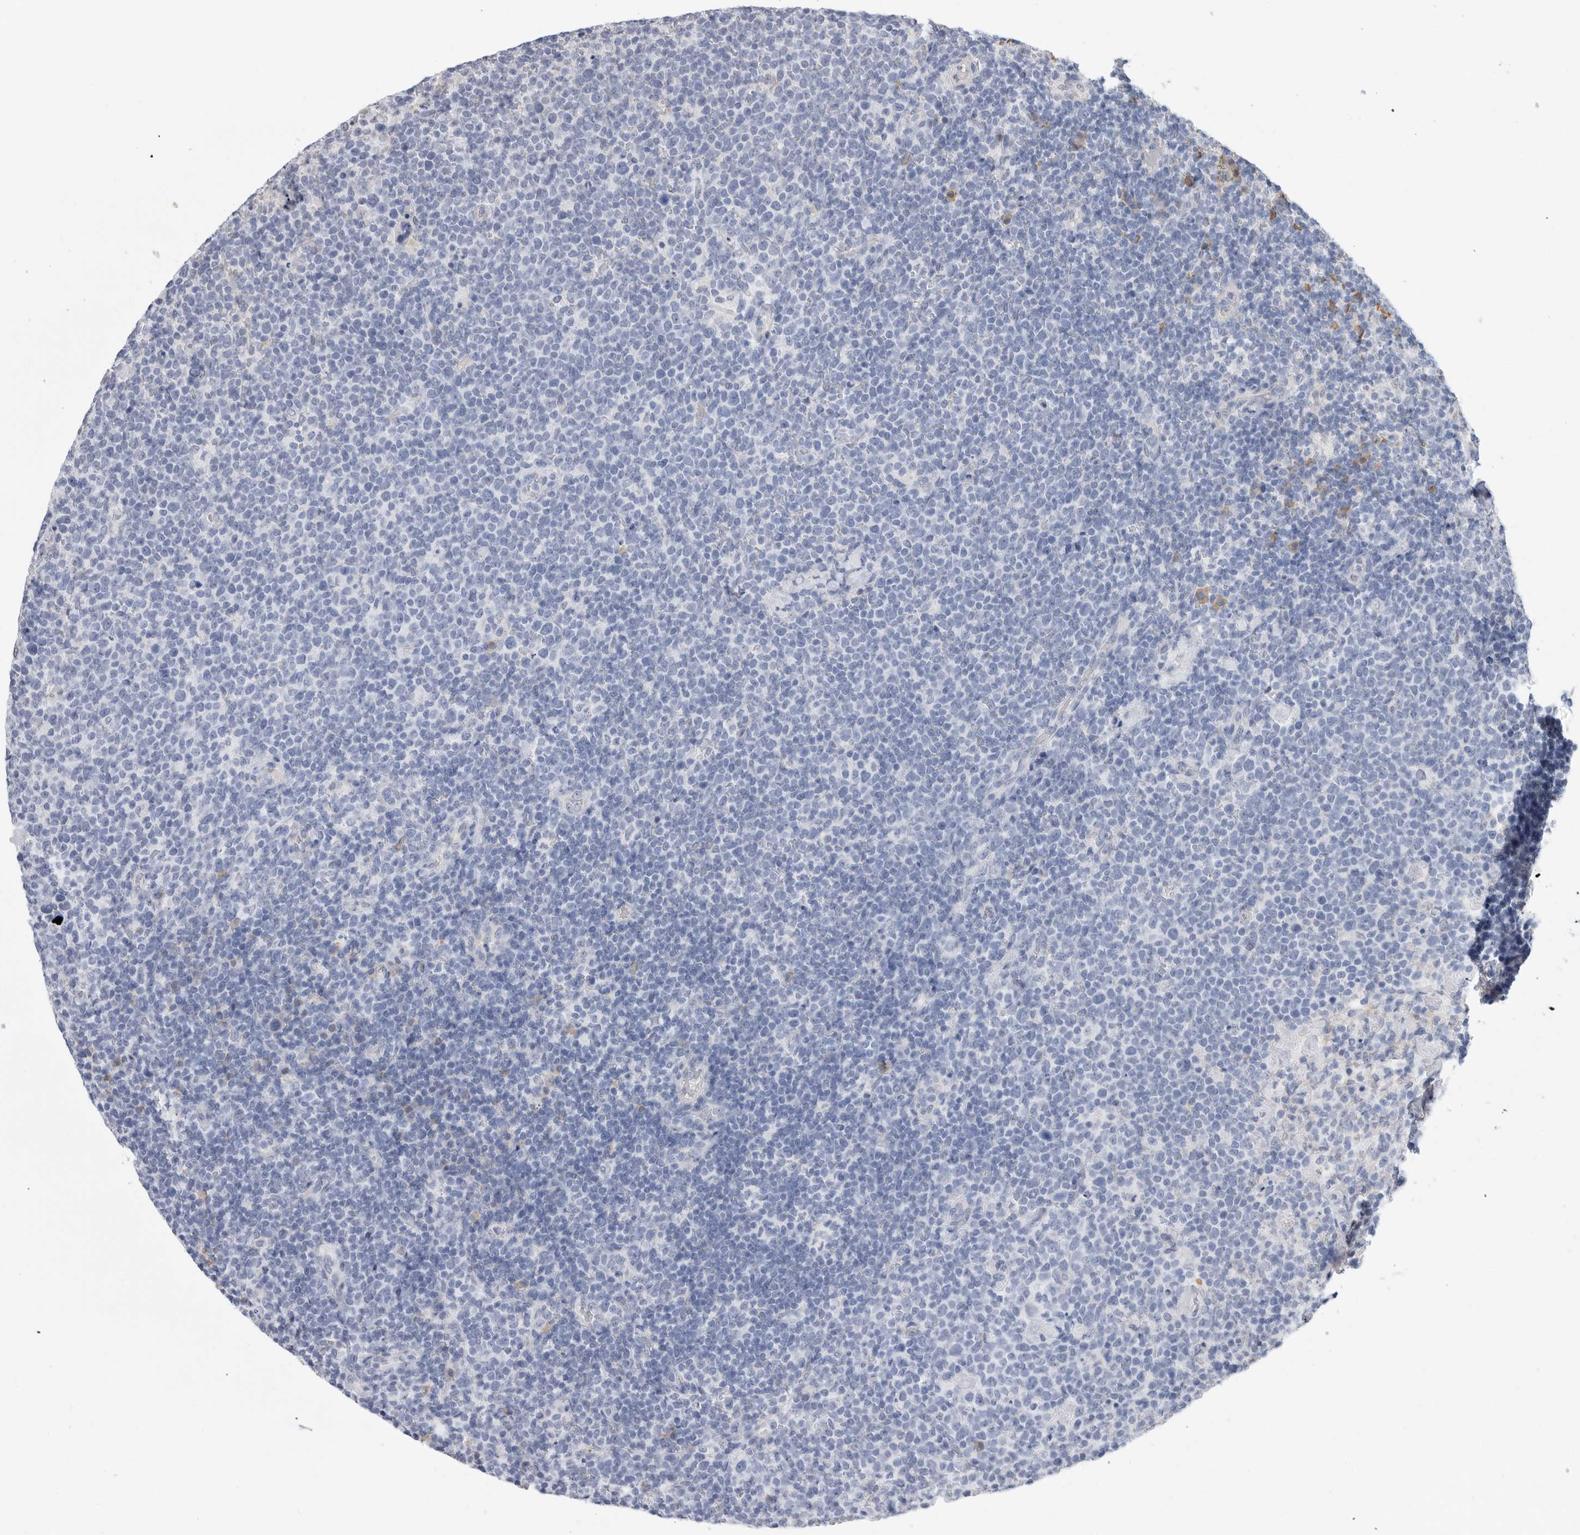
{"staining": {"intensity": "negative", "quantity": "none", "location": "none"}, "tissue": "lymphoma", "cell_type": "Tumor cells", "image_type": "cancer", "snomed": [{"axis": "morphology", "description": "Malignant lymphoma, non-Hodgkin's type, High grade"}, {"axis": "topography", "description": "Lymph node"}], "caption": "This is an immunohistochemistry photomicrograph of human malignant lymphoma, non-Hodgkin's type (high-grade). There is no expression in tumor cells.", "gene": "ARHGEF10", "patient": {"sex": "male", "age": 61}}